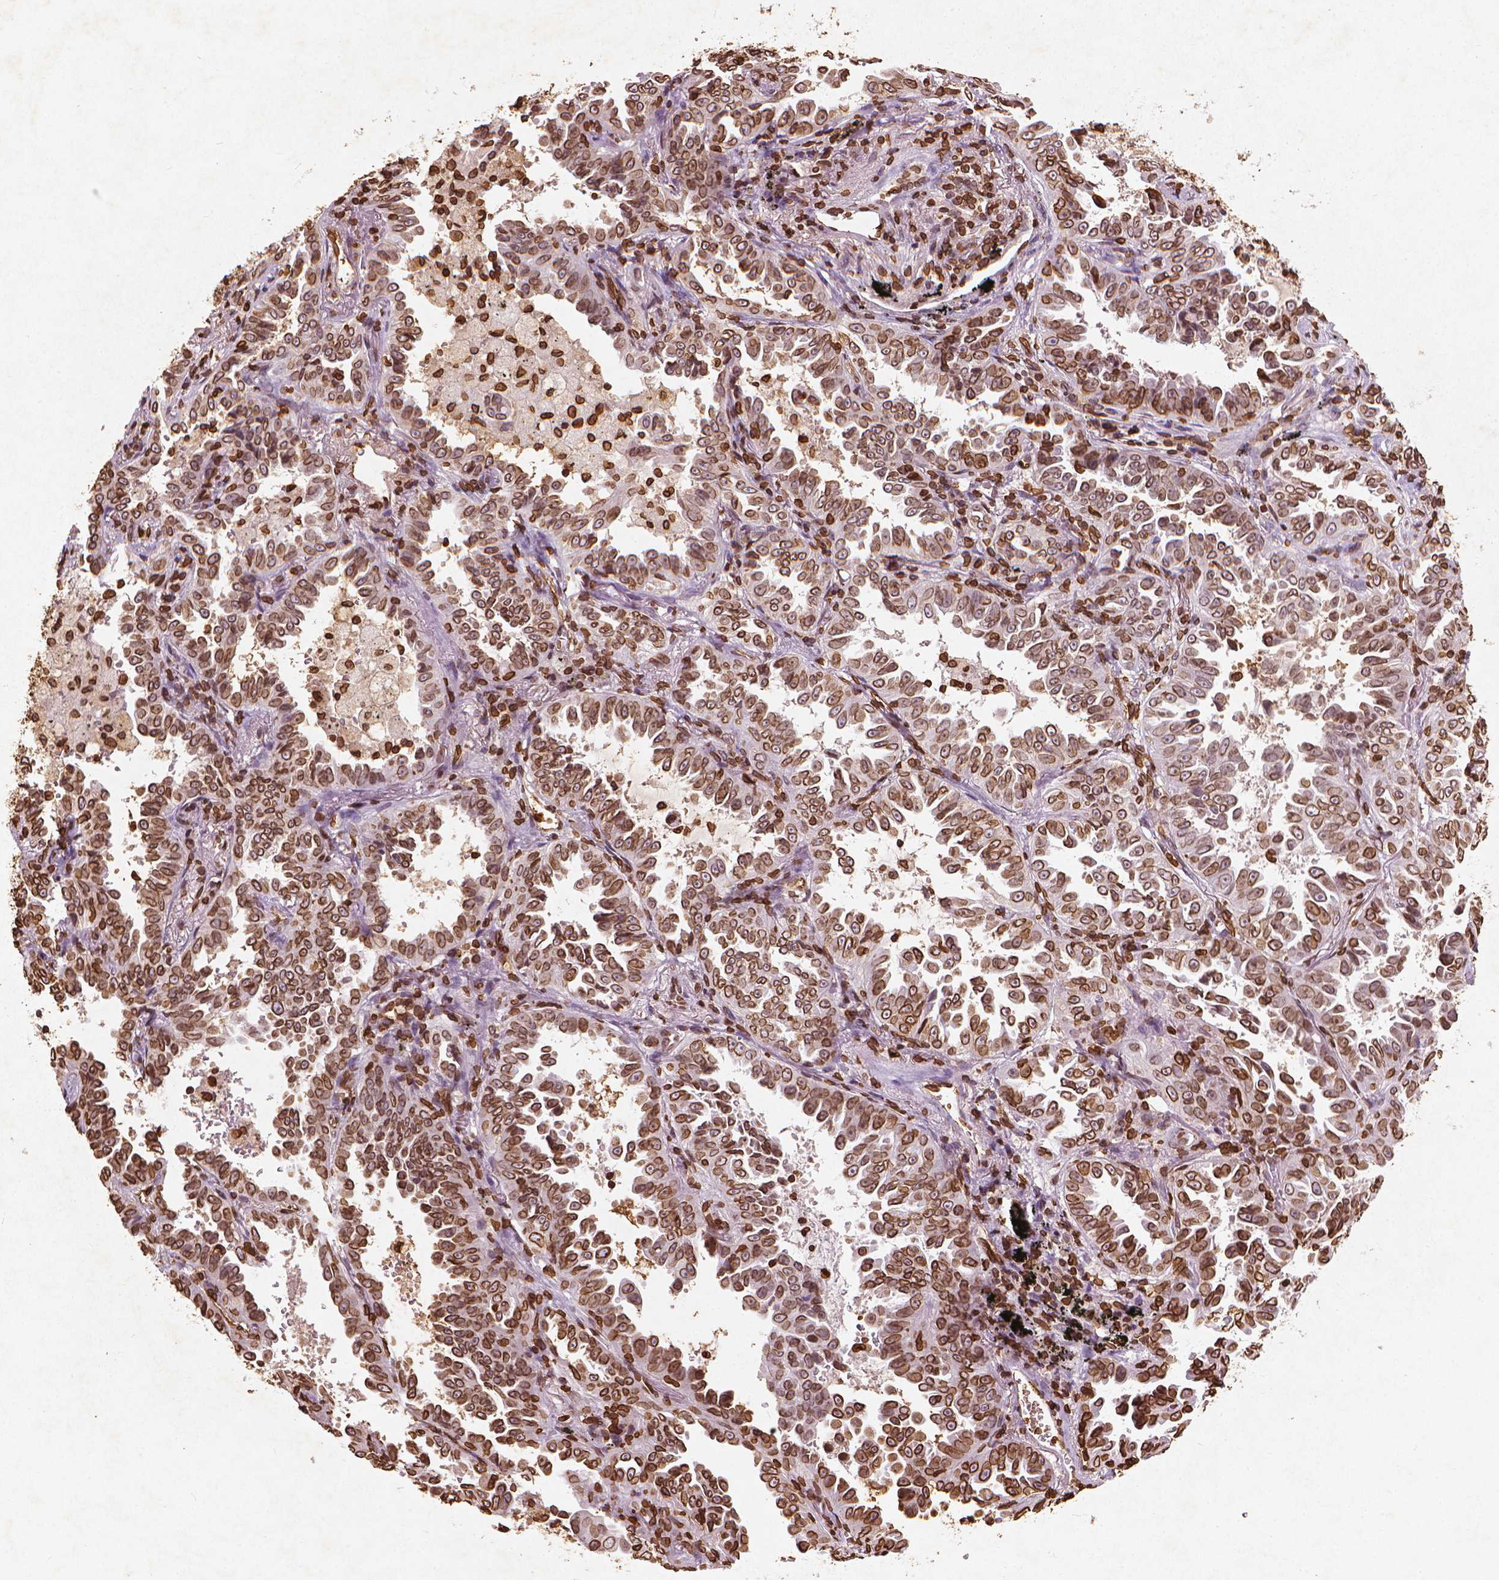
{"staining": {"intensity": "strong", "quantity": ">75%", "location": "cytoplasmic/membranous,nuclear"}, "tissue": "lung cancer", "cell_type": "Tumor cells", "image_type": "cancer", "snomed": [{"axis": "morphology", "description": "Adenocarcinoma, NOS"}, {"axis": "topography", "description": "Lung"}], "caption": "This is a histology image of IHC staining of lung cancer (adenocarcinoma), which shows strong positivity in the cytoplasmic/membranous and nuclear of tumor cells.", "gene": "LMNB1", "patient": {"sex": "female", "age": 52}}